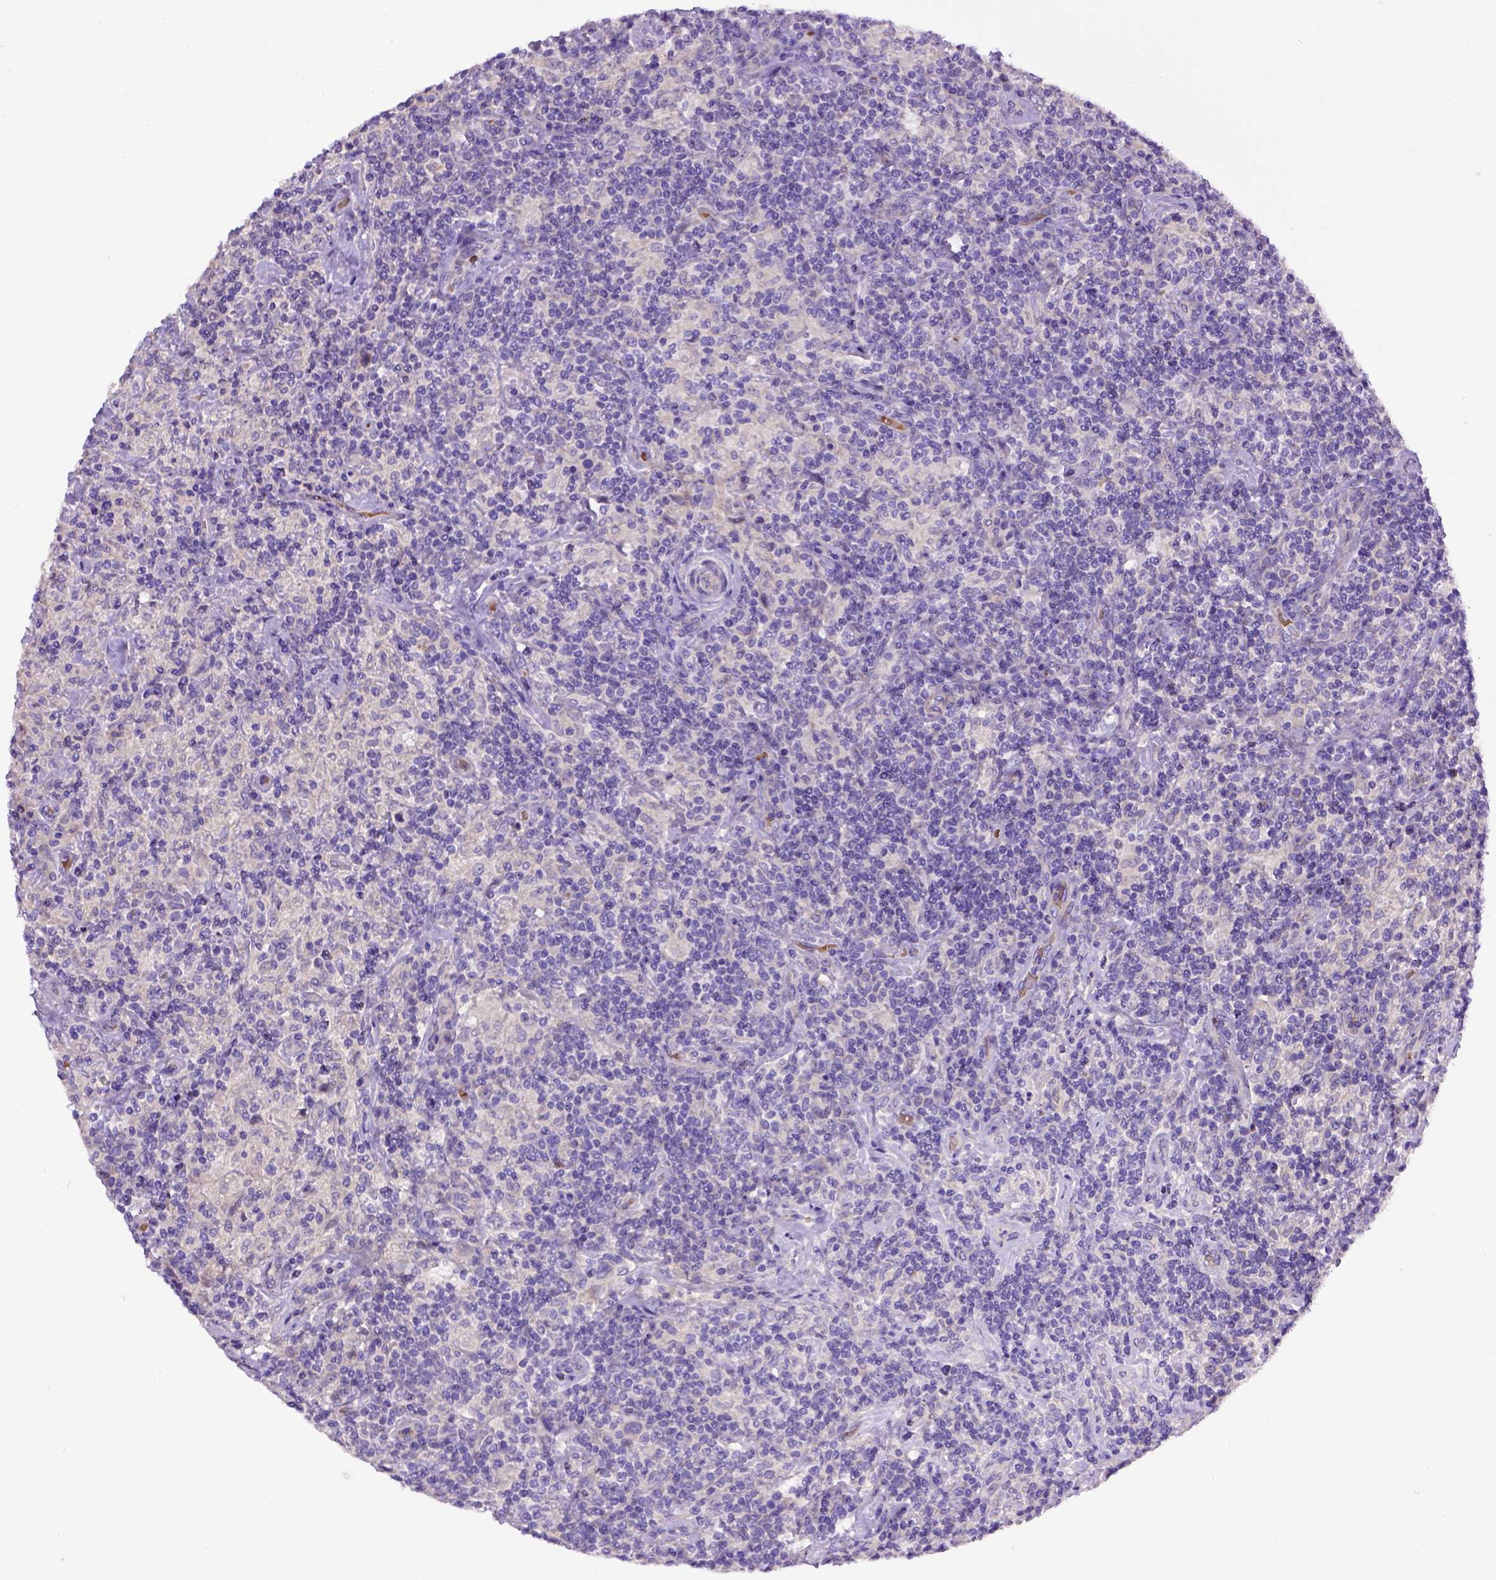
{"staining": {"intensity": "negative", "quantity": "none", "location": "none"}, "tissue": "lymphoma", "cell_type": "Tumor cells", "image_type": "cancer", "snomed": [{"axis": "morphology", "description": "Hodgkin's disease, NOS"}, {"axis": "topography", "description": "Lymph node"}], "caption": "Lymphoma was stained to show a protein in brown. There is no significant expression in tumor cells.", "gene": "ADAM12", "patient": {"sex": "male", "age": 70}}